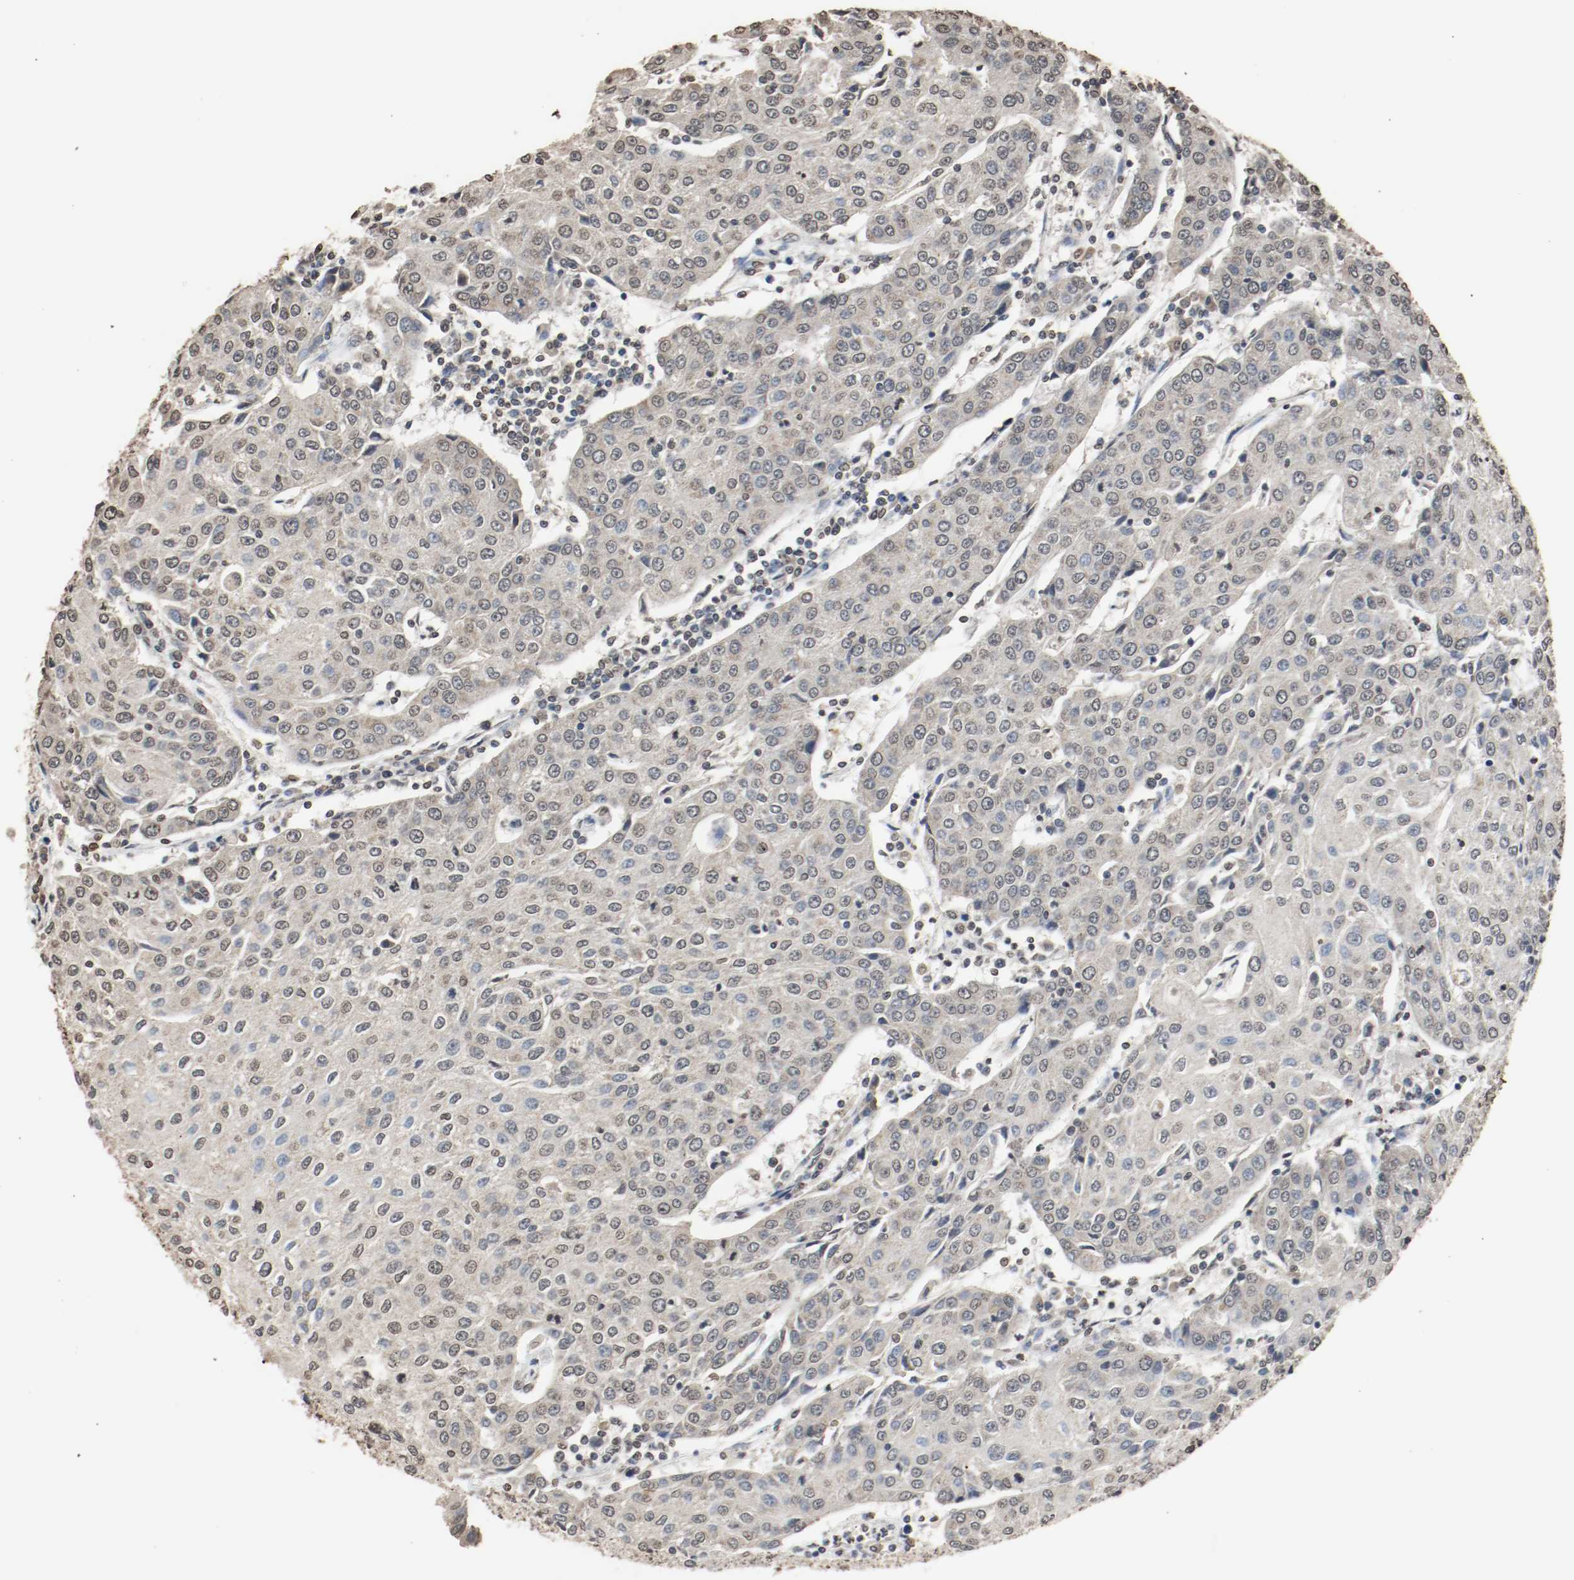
{"staining": {"intensity": "negative", "quantity": "none", "location": "none"}, "tissue": "urothelial cancer", "cell_type": "Tumor cells", "image_type": "cancer", "snomed": [{"axis": "morphology", "description": "Urothelial carcinoma, High grade"}, {"axis": "topography", "description": "Urinary bladder"}], "caption": "This is an IHC photomicrograph of human high-grade urothelial carcinoma. There is no positivity in tumor cells.", "gene": "RTN4", "patient": {"sex": "female", "age": 85}}